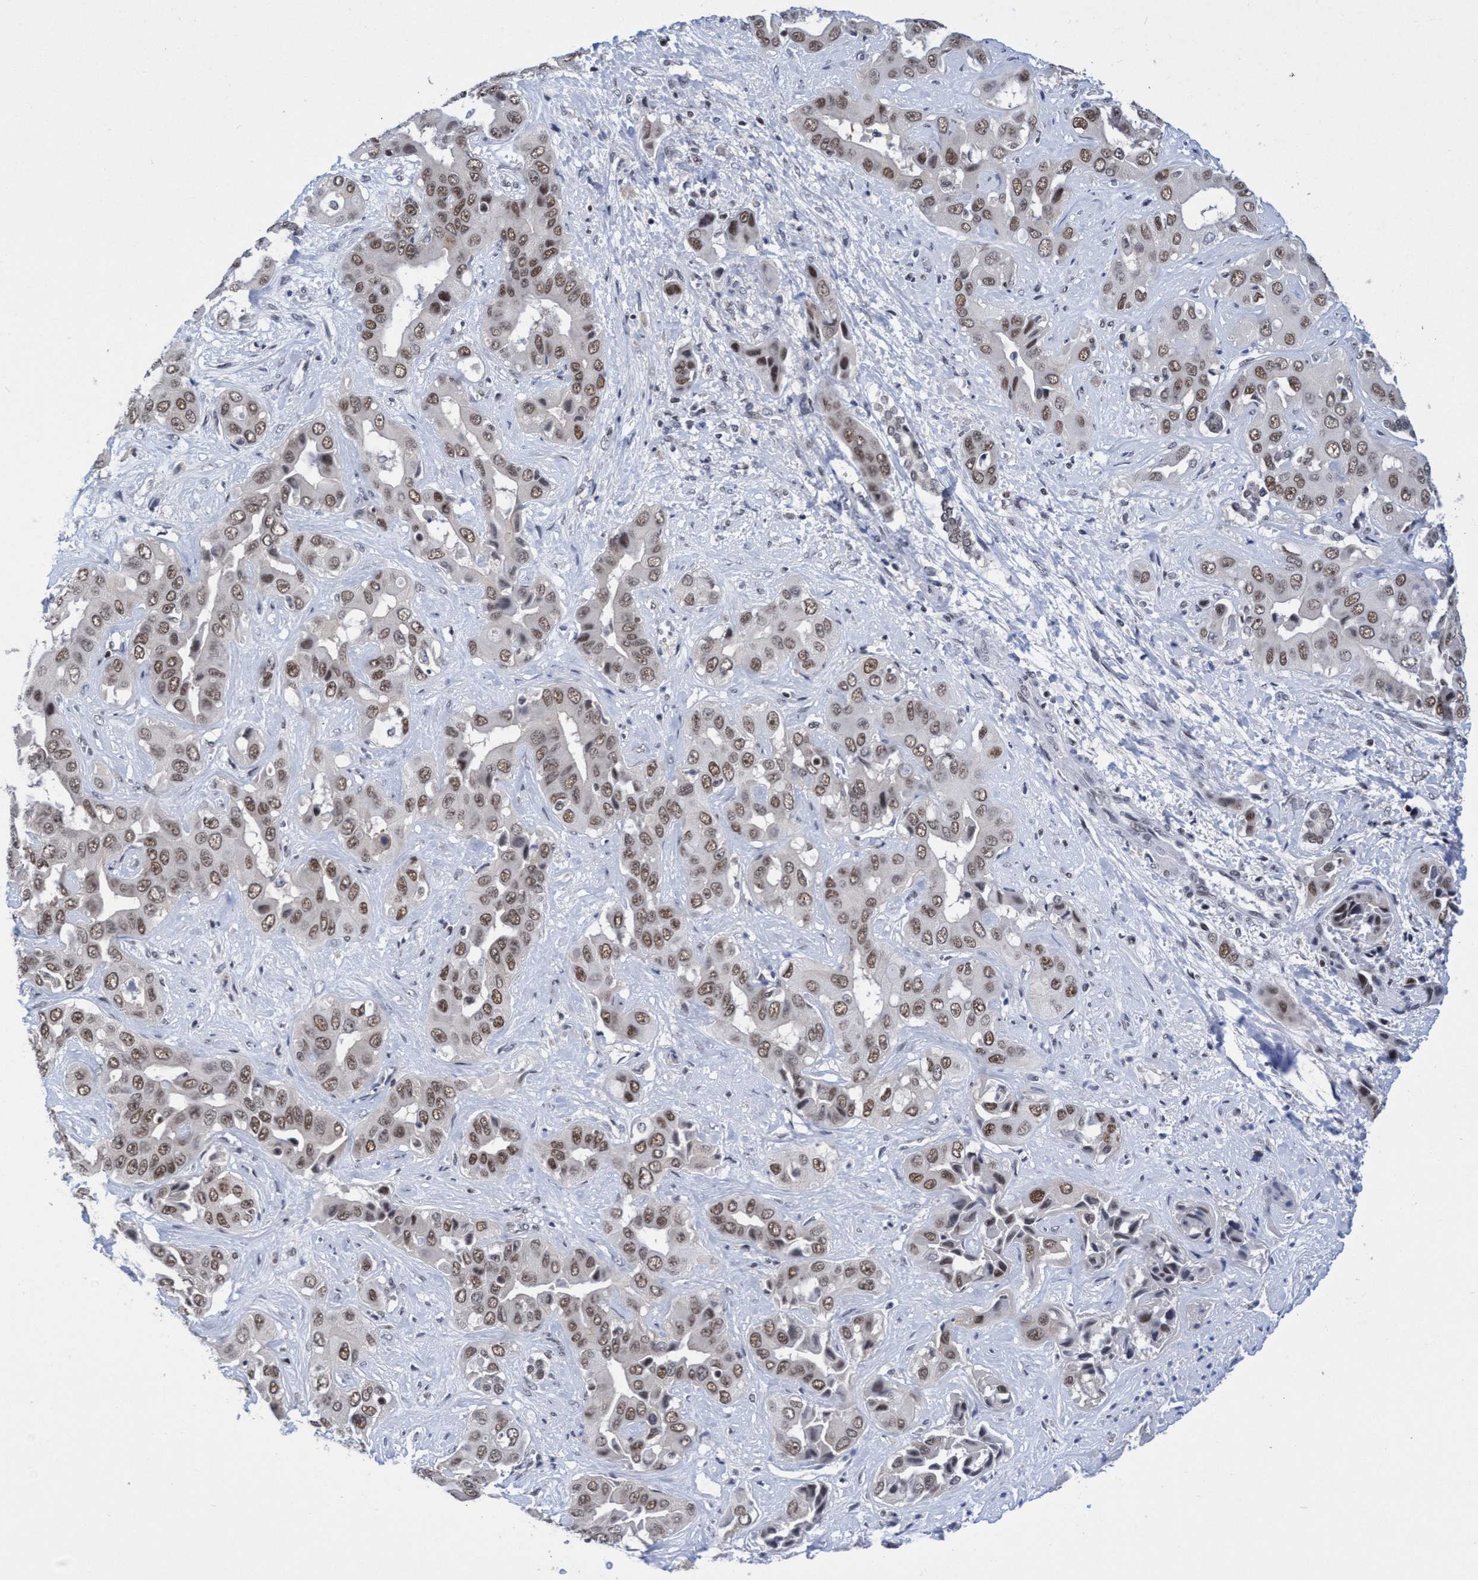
{"staining": {"intensity": "moderate", "quantity": ">75%", "location": "nuclear"}, "tissue": "liver cancer", "cell_type": "Tumor cells", "image_type": "cancer", "snomed": [{"axis": "morphology", "description": "Cholangiocarcinoma"}, {"axis": "topography", "description": "Liver"}], "caption": "Cholangiocarcinoma (liver) stained with immunohistochemistry (IHC) exhibits moderate nuclear positivity in about >75% of tumor cells.", "gene": "C9orf78", "patient": {"sex": "female", "age": 52}}